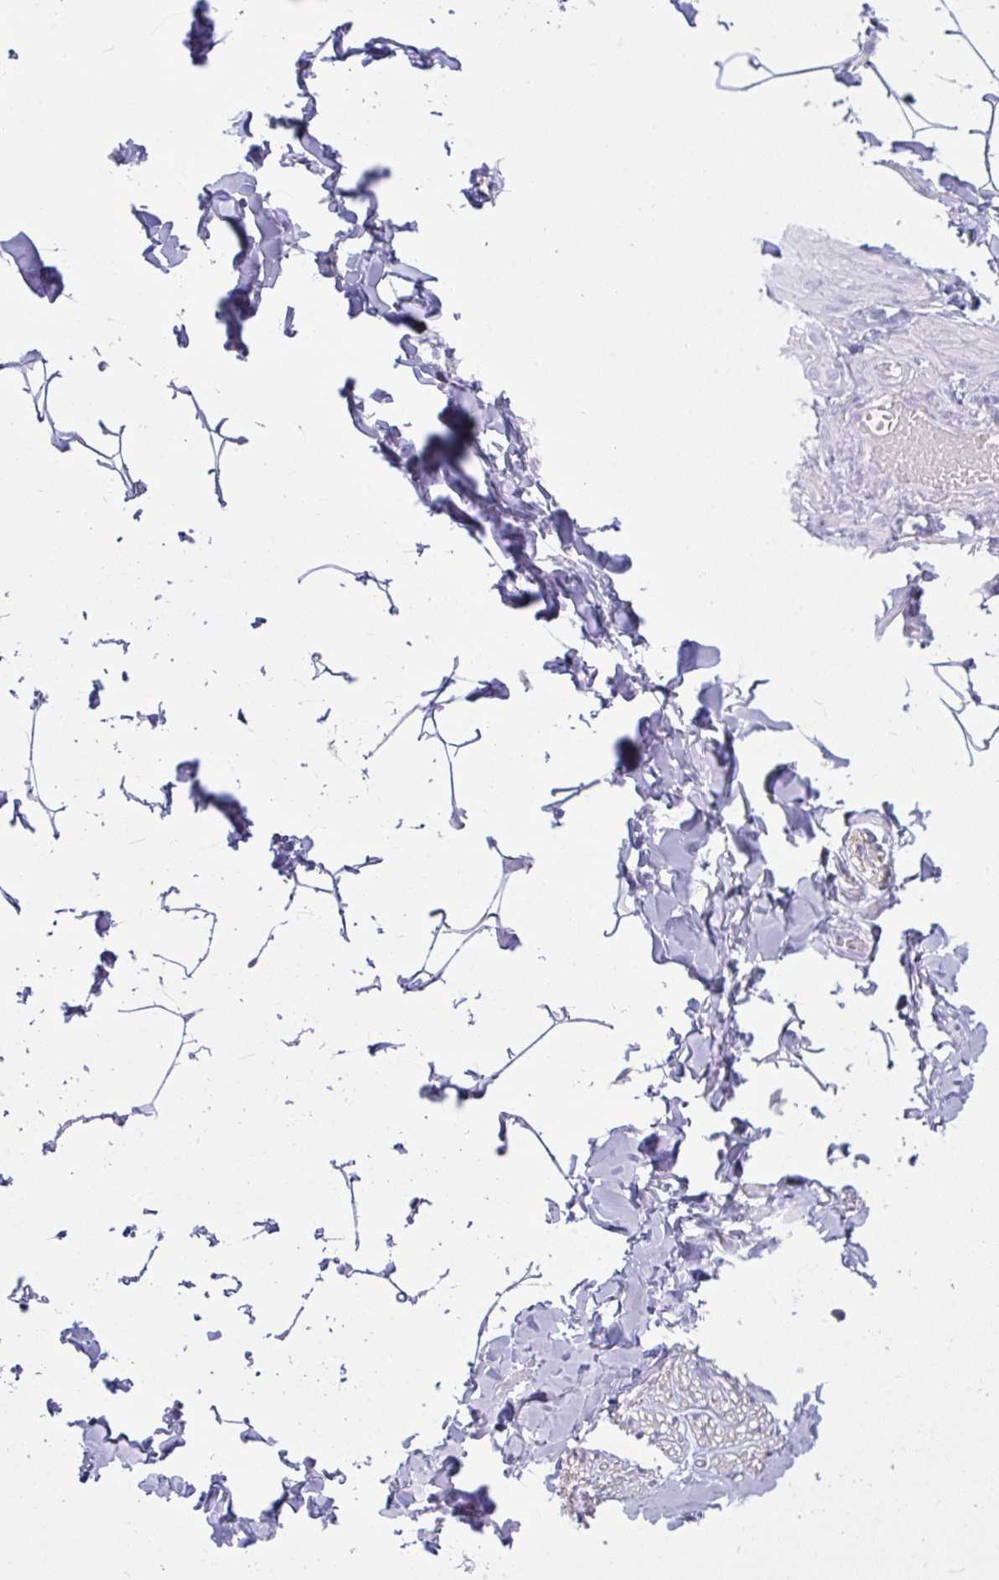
{"staining": {"intensity": "negative", "quantity": "none", "location": "none"}, "tissue": "adipose tissue", "cell_type": "Adipocytes", "image_type": "normal", "snomed": [{"axis": "morphology", "description": "Normal tissue, NOS"}, {"axis": "topography", "description": "Soft tissue"}, {"axis": "topography", "description": "Adipose tissue"}, {"axis": "topography", "description": "Vascular tissue"}, {"axis": "topography", "description": "Peripheral nerve tissue"}], "caption": "This photomicrograph is of unremarkable adipose tissue stained with immunohistochemistry (IHC) to label a protein in brown with the nuclei are counter-stained blue. There is no positivity in adipocytes. The staining is performed using DAB brown chromogen with nuclei counter-stained in using hematoxylin.", "gene": "SEMA6B", "patient": {"sex": "male", "age": 29}}